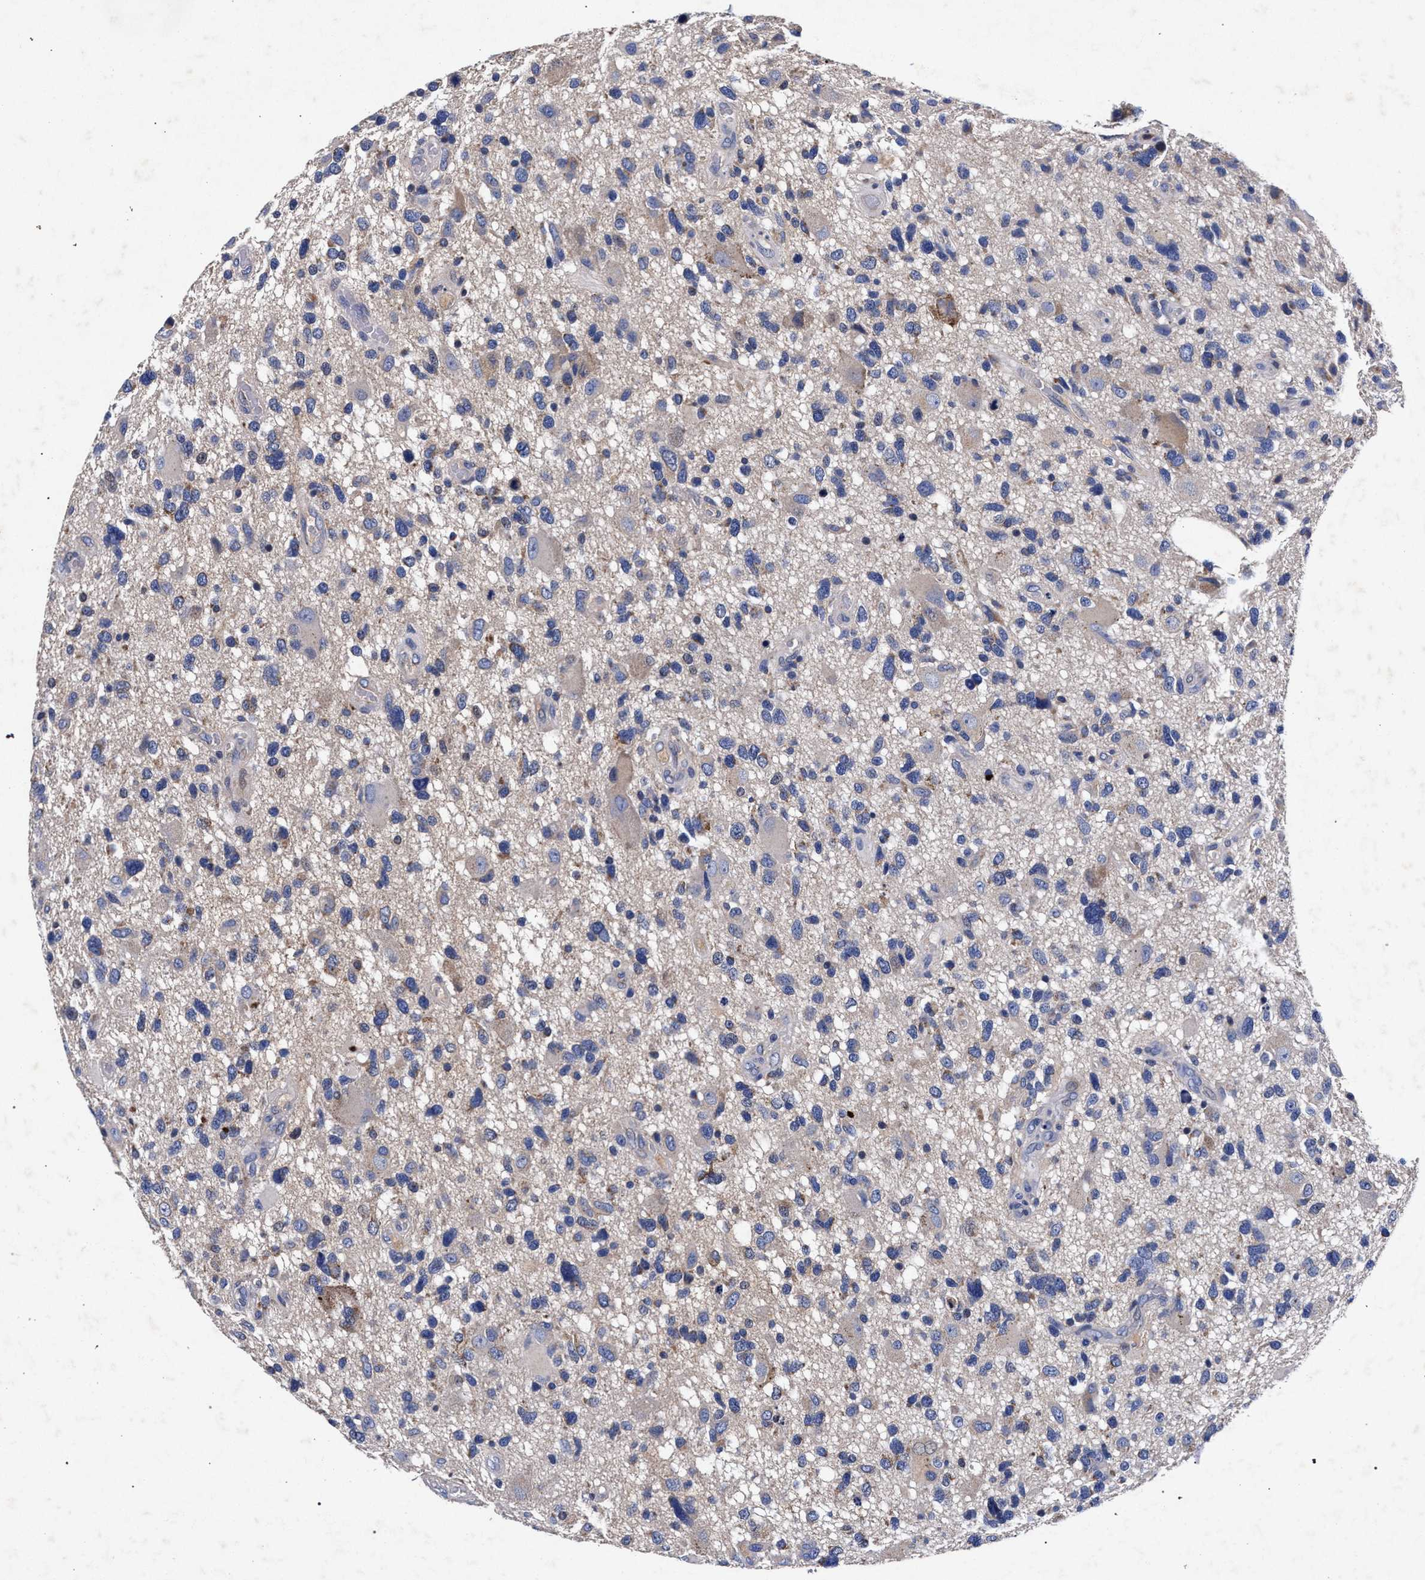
{"staining": {"intensity": "negative", "quantity": "none", "location": "none"}, "tissue": "glioma", "cell_type": "Tumor cells", "image_type": "cancer", "snomed": [{"axis": "morphology", "description": "Glioma, malignant, High grade"}, {"axis": "topography", "description": "Brain"}], "caption": "Immunohistochemistry (IHC) micrograph of malignant high-grade glioma stained for a protein (brown), which displays no positivity in tumor cells.", "gene": "HSD17B14", "patient": {"sex": "male", "age": 33}}